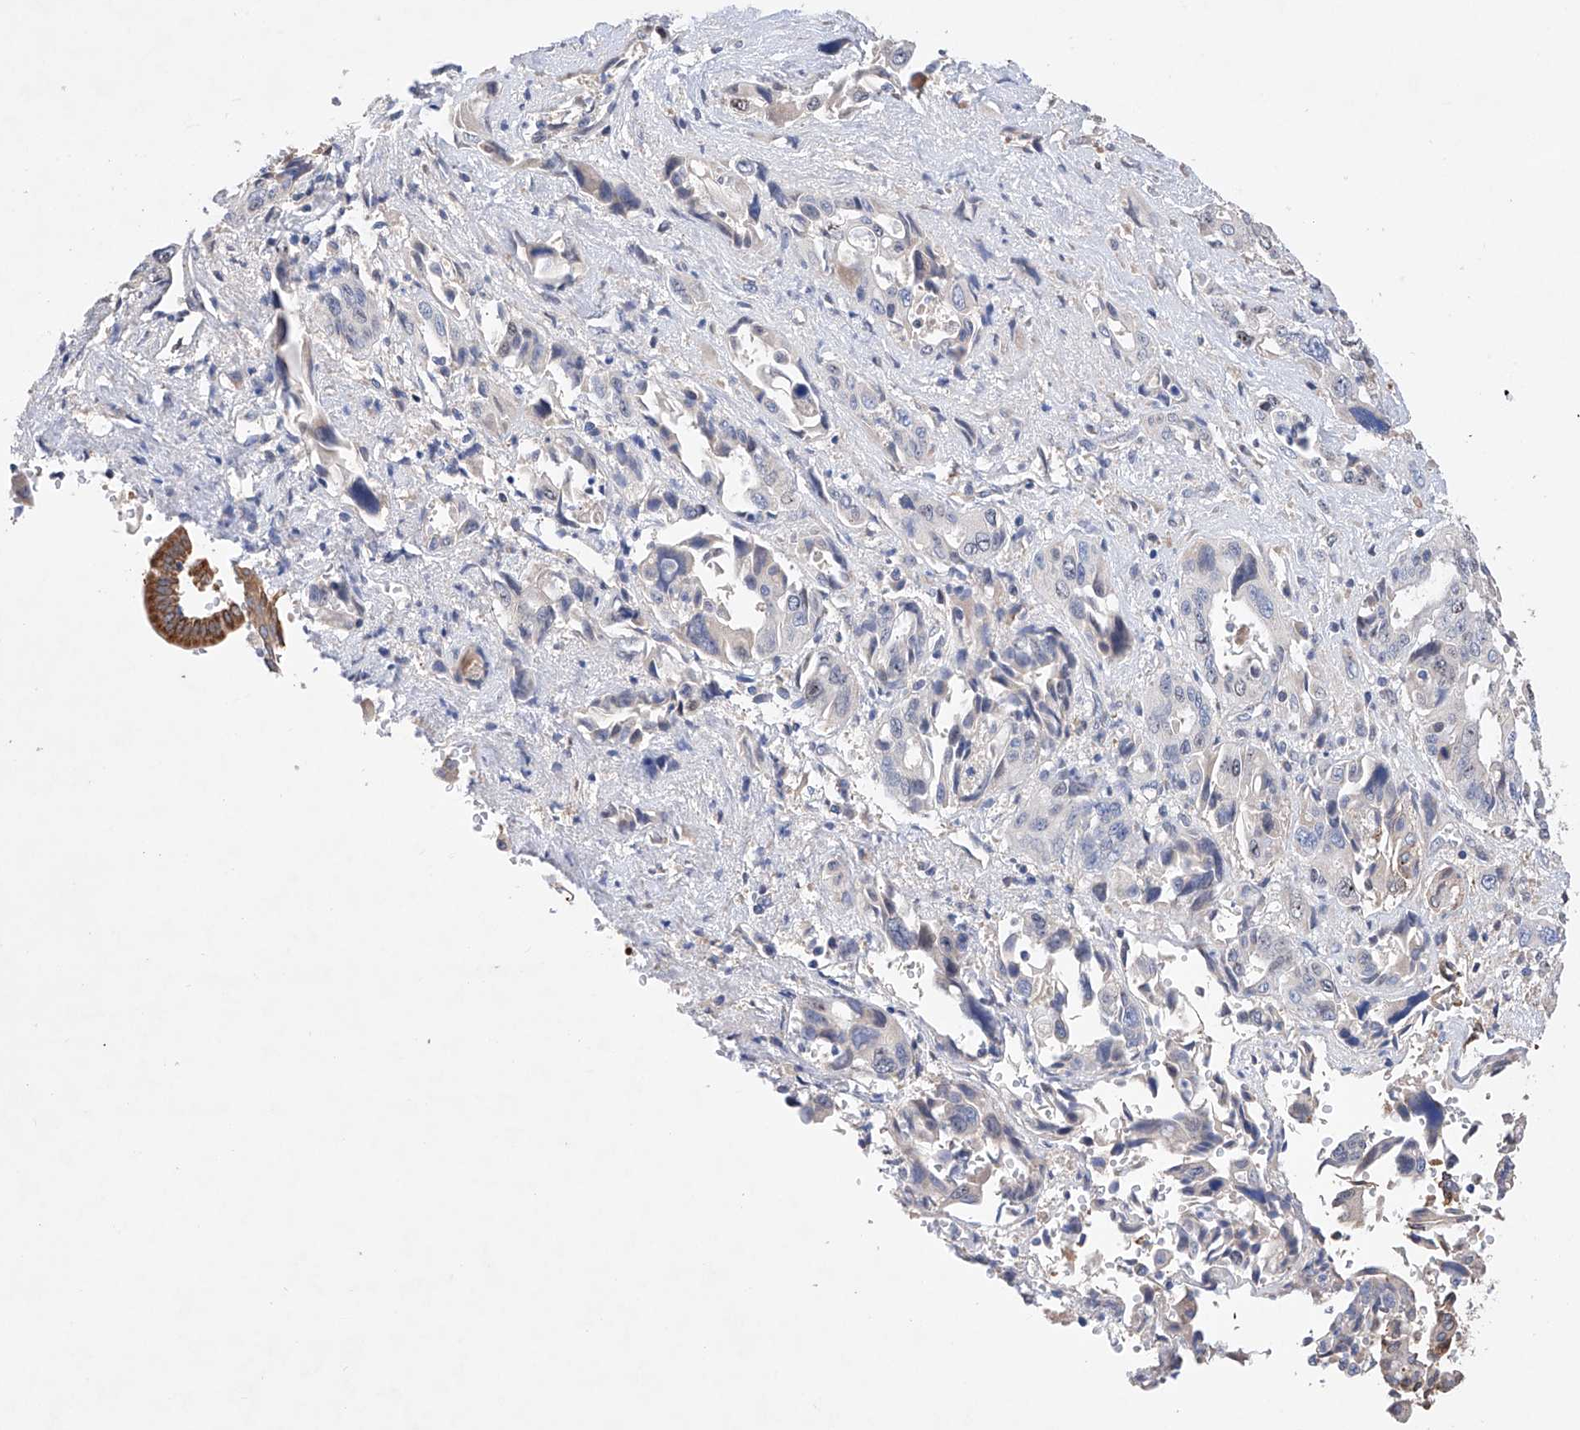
{"staining": {"intensity": "negative", "quantity": "none", "location": "none"}, "tissue": "pancreatic cancer", "cell_type": "Tumor cells", "image_type": "cancer", "snomed": [{"axis": "morphology", "description": "Adenocarcinoma, NOS"}, {"axis": "topography", "description": "Pancreas"}], "caption": "The photomicrograph reveals no staining of tumor cells in pancreatic cancer (adenocarcinoma). The staining is performed using DAB brown chromogen with nuclei counter-stained in using hematoxylin.", "gene": "AFG1L", "patient": {"sex": "male", "age": 46}}